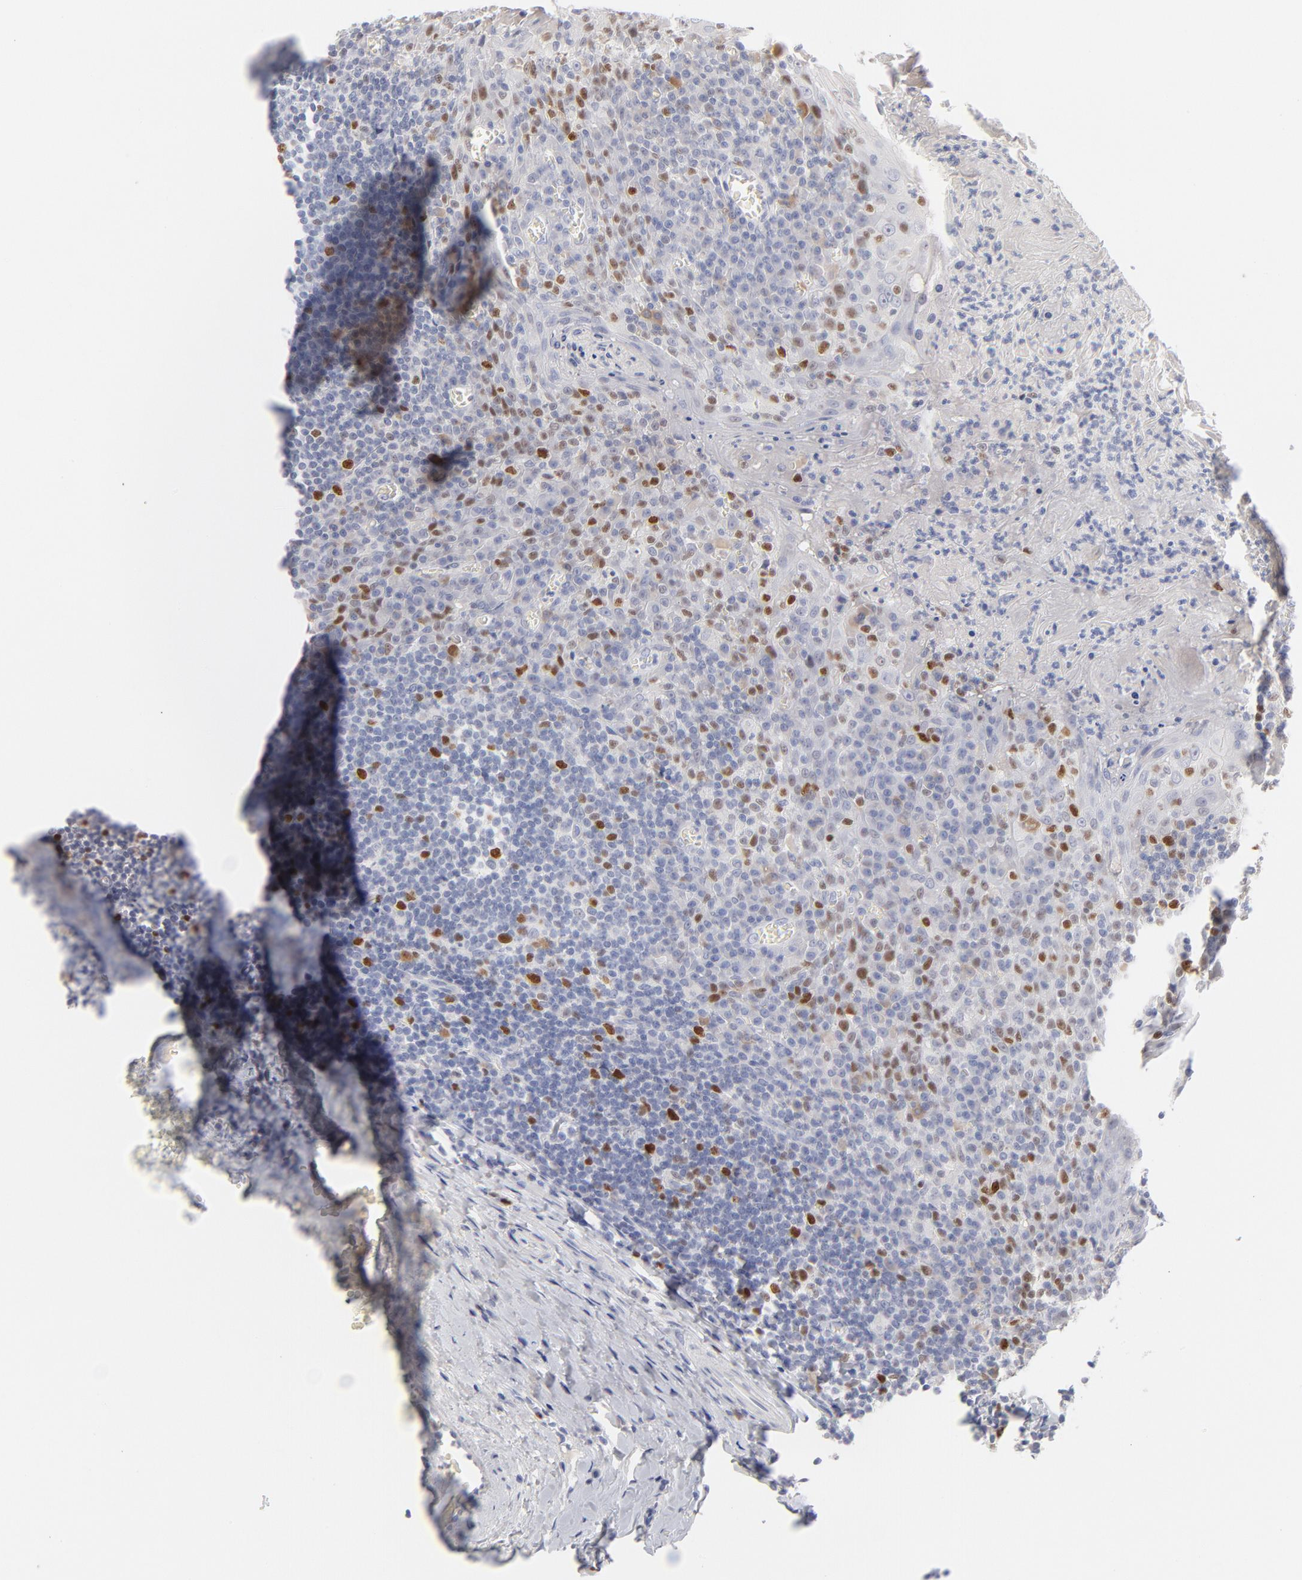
{"staining": {"intensity": "strong", "quantity": "25%-75%", "location": "nuclear"}, "tissue": "tonsil", "cell_type": "Germinal center cells", "image_type": "normal", "snomed": [{"axis": "morphology", "description": "Normal tissue, NOS"}, {"axis": "topography", "description": "Tonsil"}], "caption": "A brown stain labels strong nuclear positivity of a protein in germinal center cells of benign tonsil. The protein is stained brown, and the nuclei are stained in blue (DAB IHC with brightfield microscopy, high magnification).", "gene": "MCM7", "patient": {"sex": "male", "age": 31}}